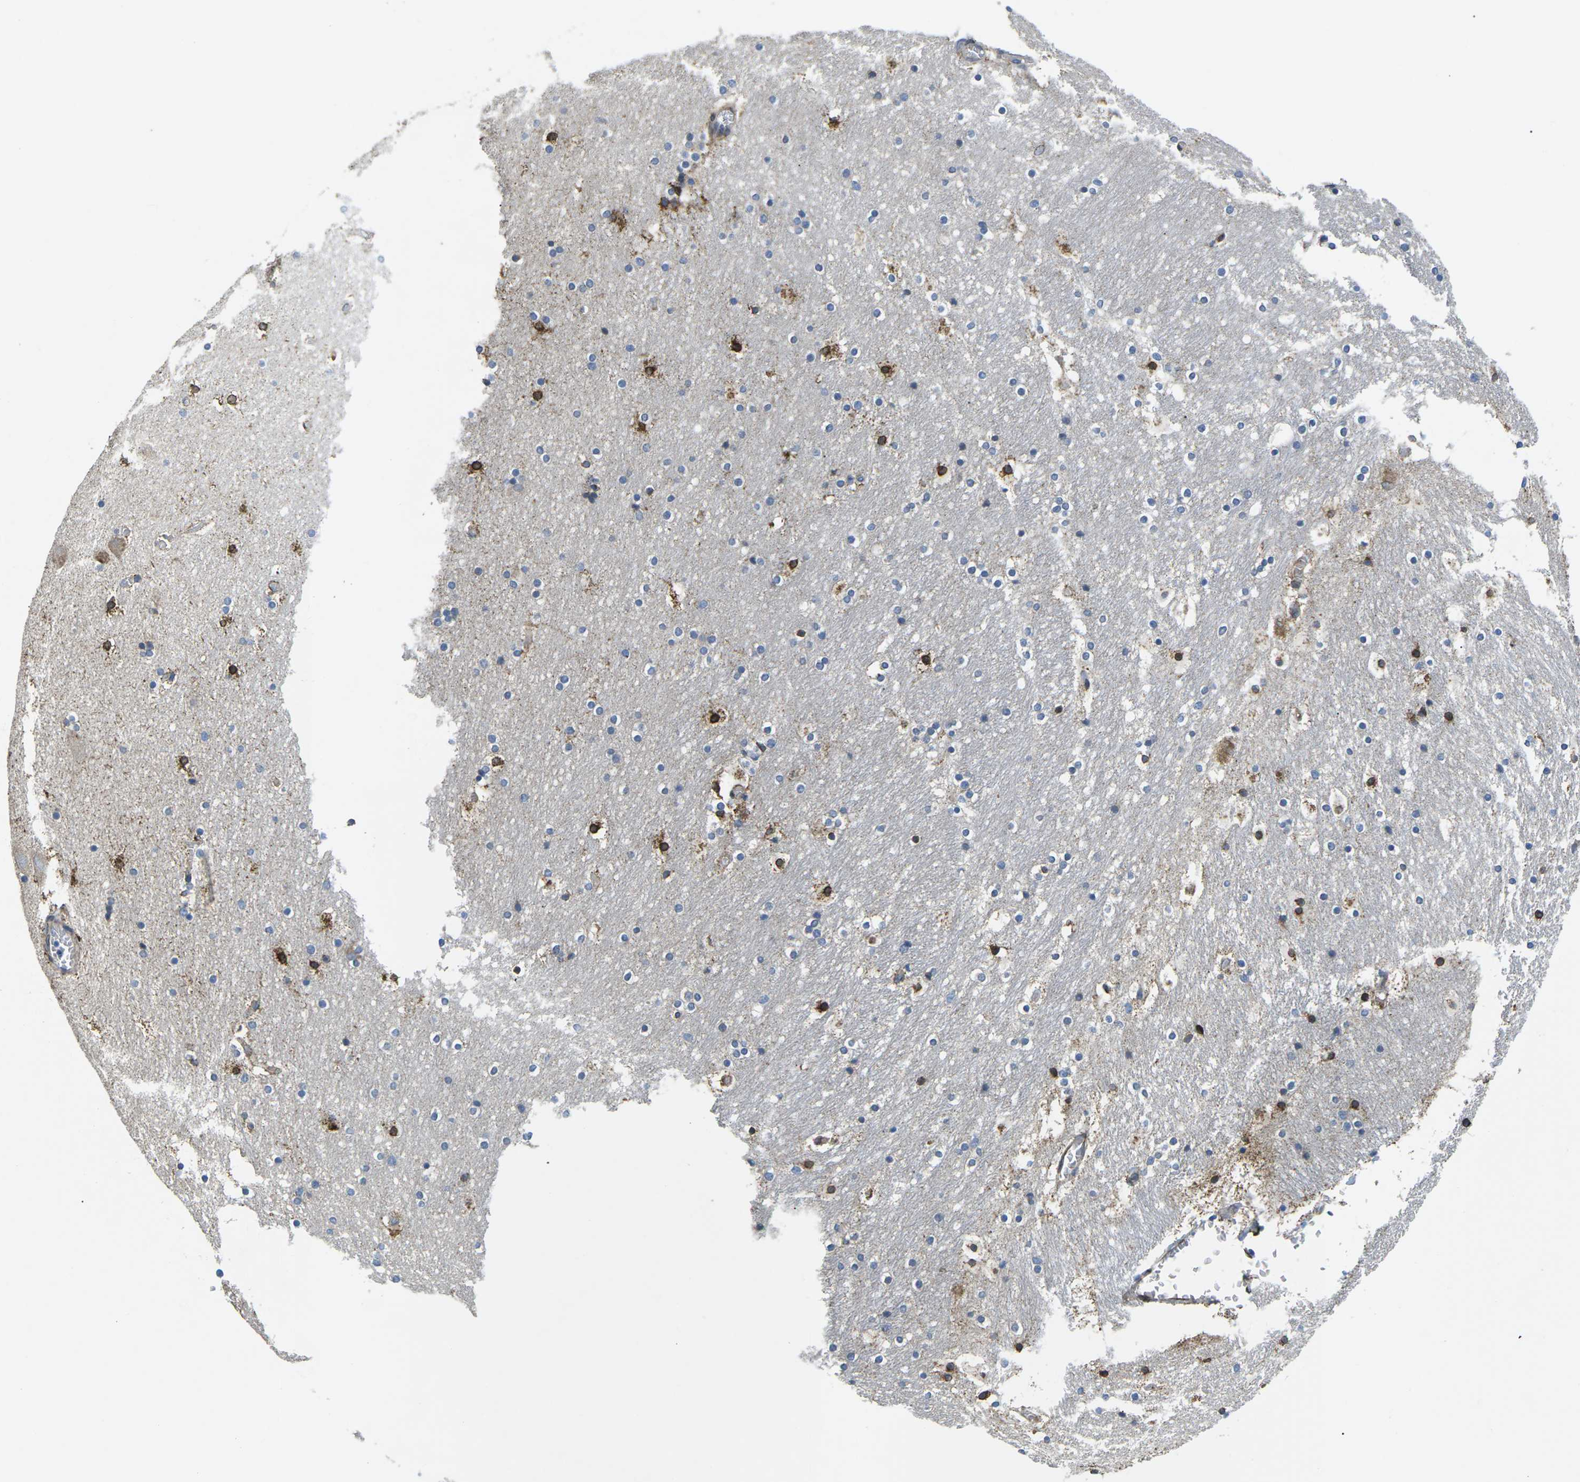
{"staining": {"intensity": "strong", "quantity": "25%-75%", "location": "cytoplasmic/membranous"}, "tissue": "hippocampus", "cell_type": "Glial cells", "image_type": "normal", "snomed": [{"axis": "morphology", "description": "Normal tissue, NOS"}, {"axis": "topography", "description": "Hippocampus"}], "caption": "Glial cells reveal high levels of strong cytoplasmic/membranous expression in about 25%-75% of cells in unremarkable hippocampus.", "gene": "PDZD8", "patient": {"sex": "male", "age": 45}}